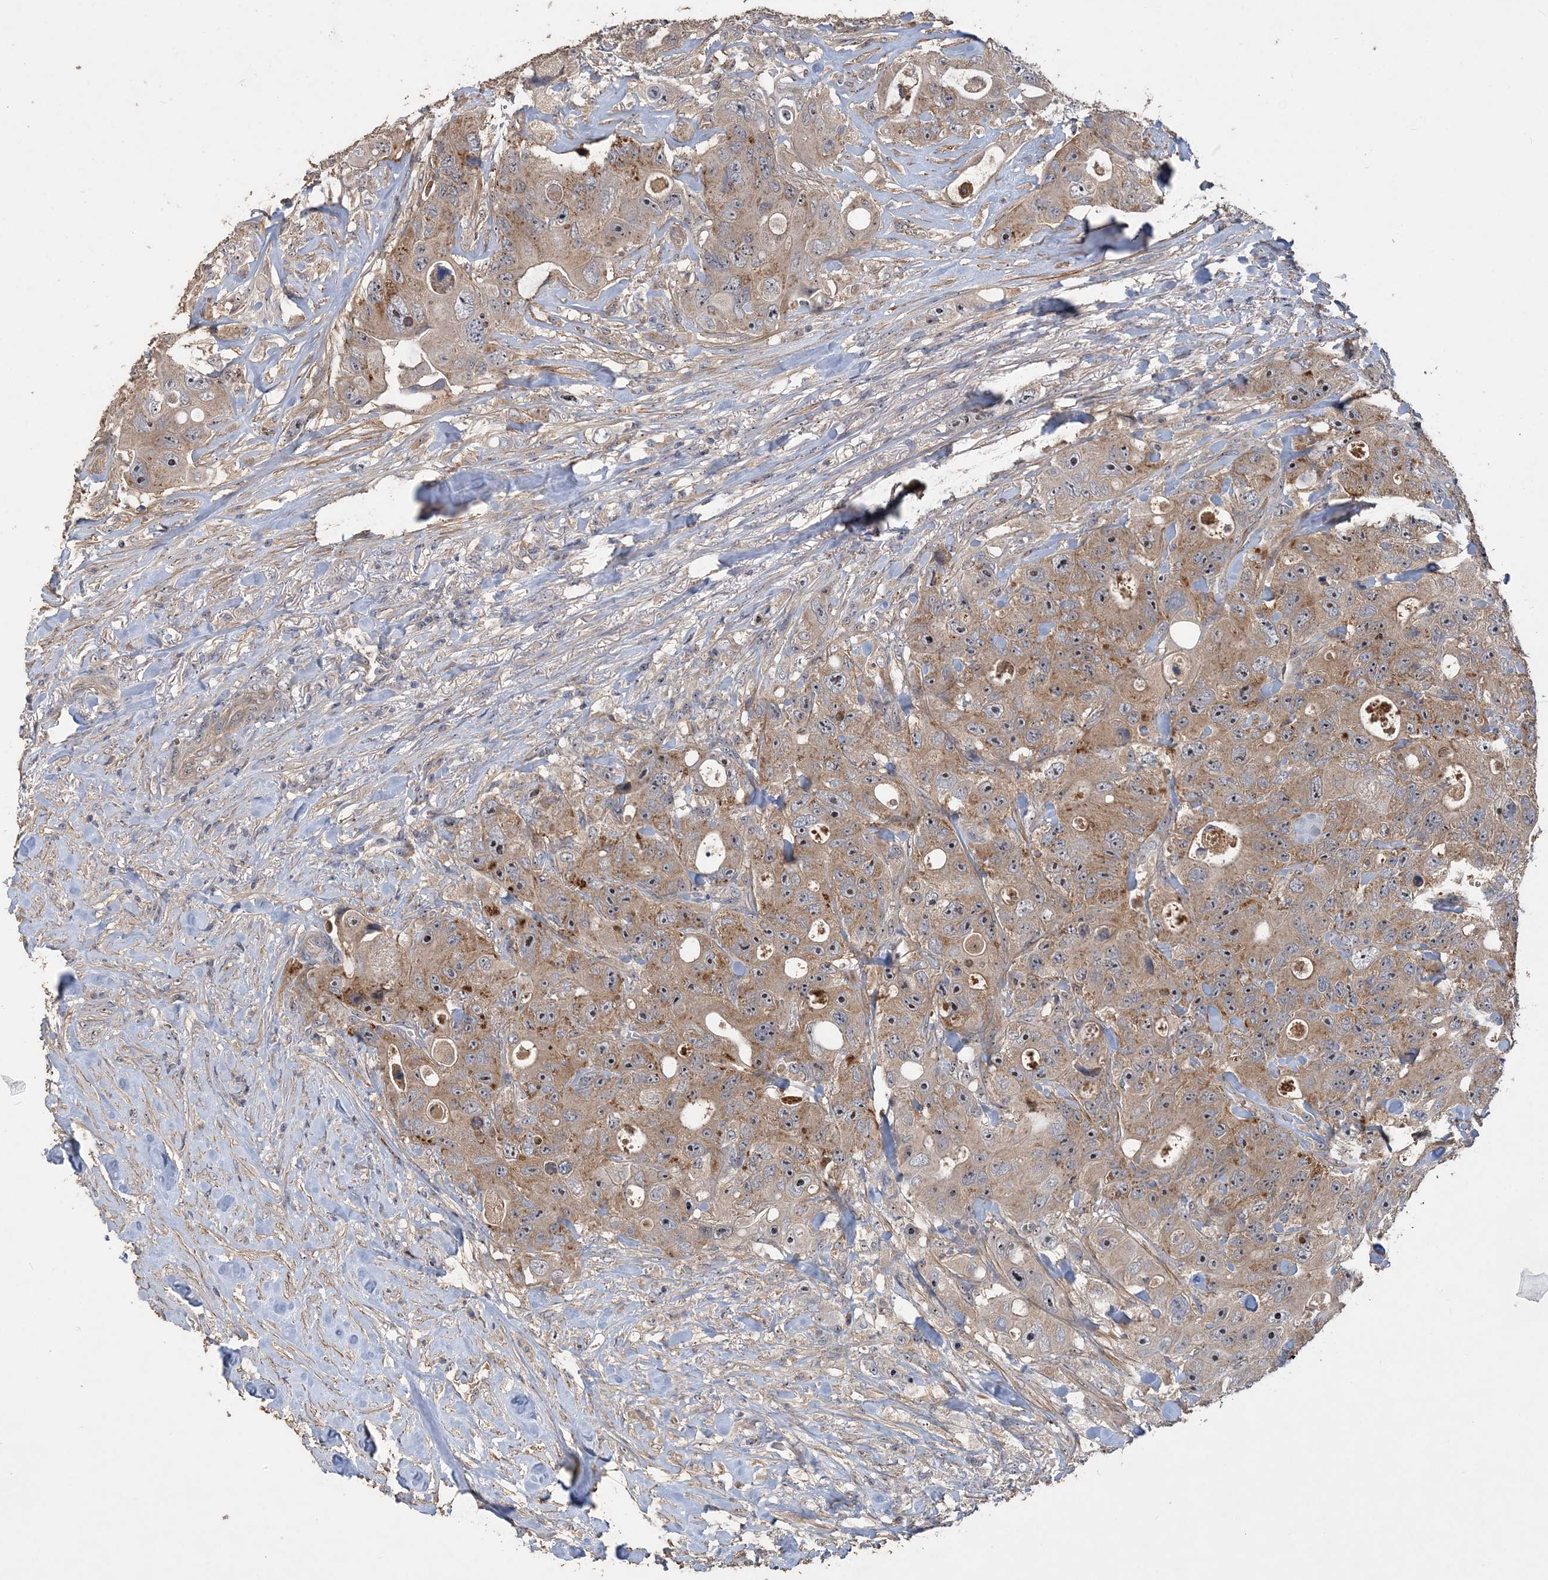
{"staining": {"intensity": "moderate", "quantity": ">75%", "location": "cytoplasmic/membranous,nuclear"}, "tissue": "colorectal cancer", "cell_type": "Tumor cells", "image_type": "cancer", "snomed": [{"axis": "morphology", "description": "Adenocarcinoma, NOS"}, {"axis": "topography", "description": "Colon"}], "caption": "Human colorectal adenocarcinoma stained with a brown dye shows moderate cytoplasmic/membranous and nuclear positive expression in about >75% of tumor cells.", "gene": "GRINA", "patient": {"sex": "female", "age": 46}}